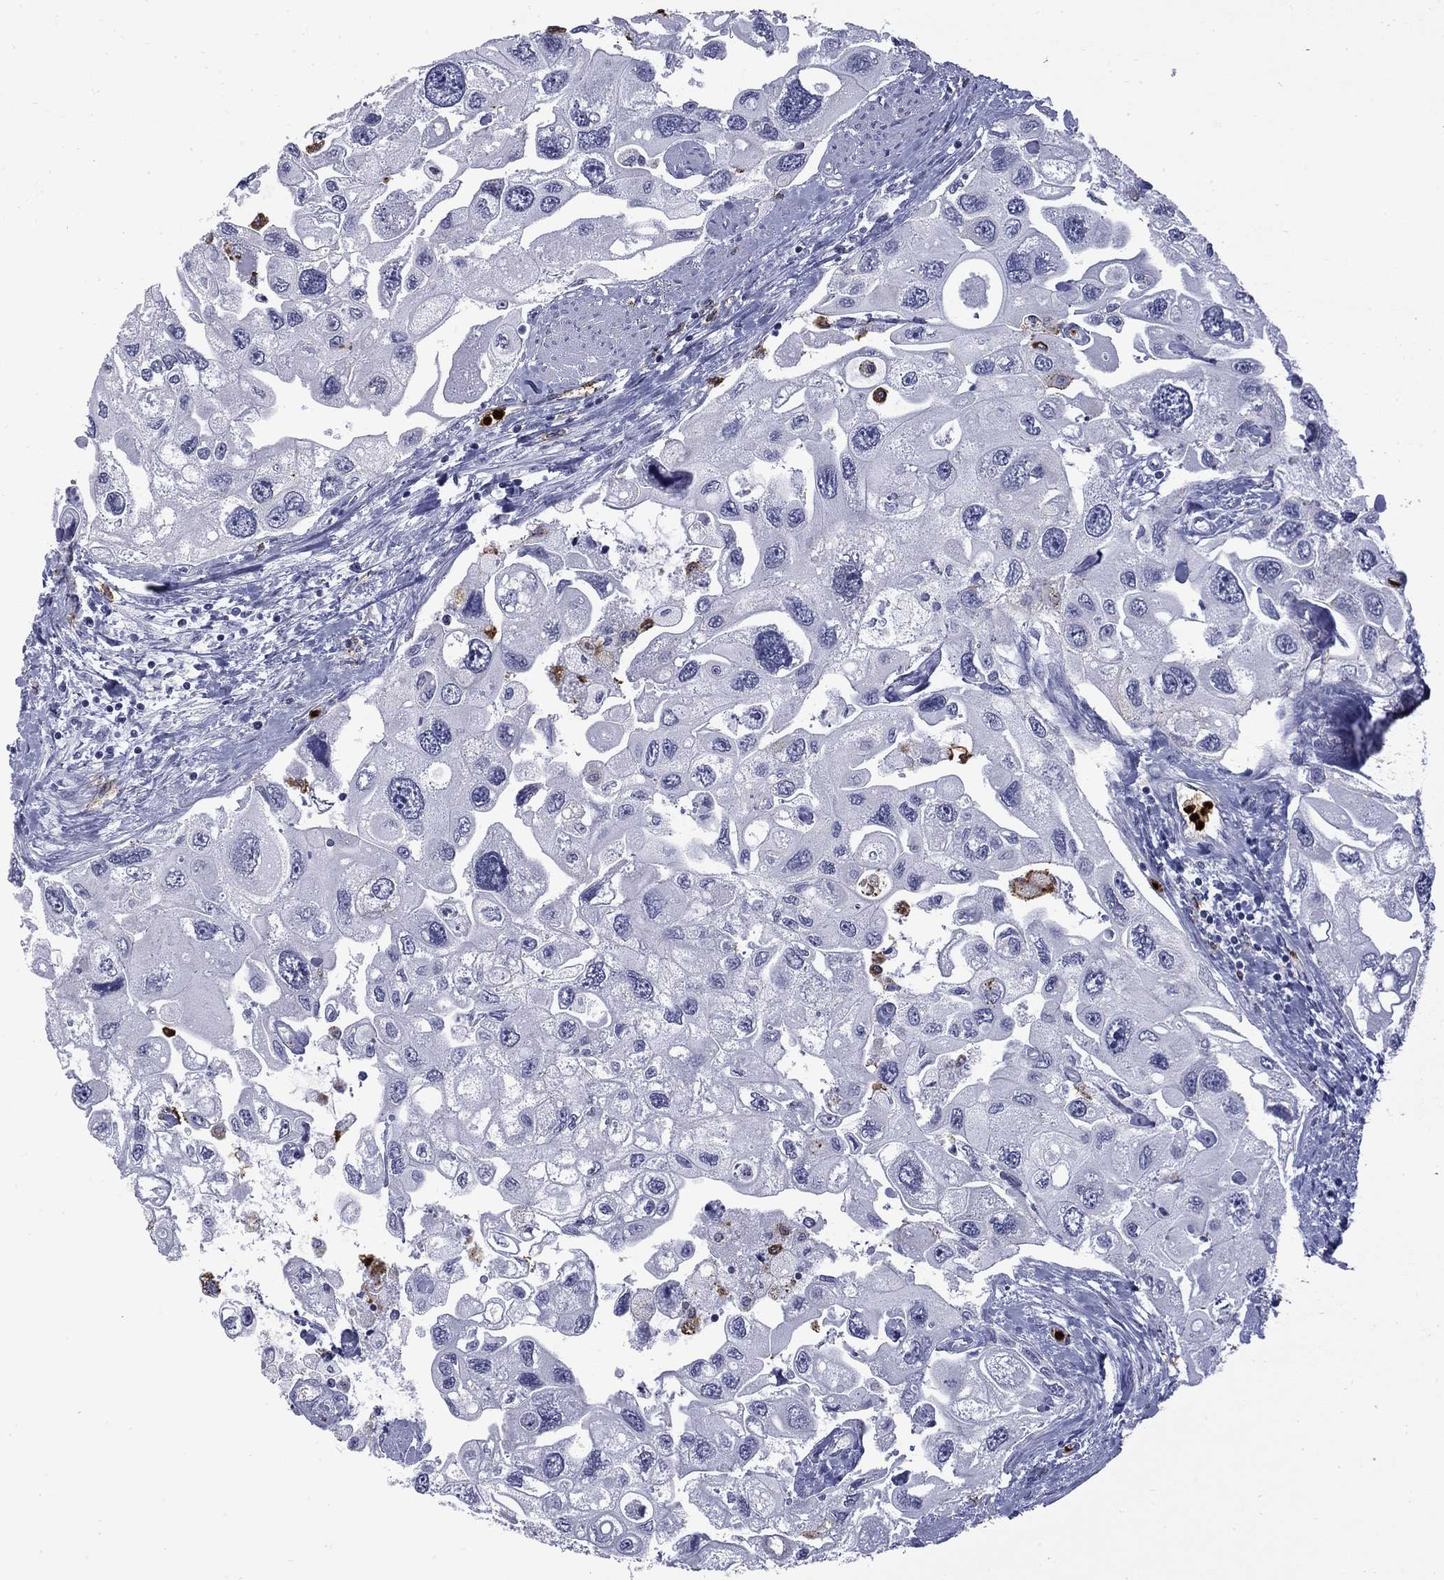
{"staining": {"intensity": "negative", "quantity": "none", "location": "none"}, "tissue": "urothelial cancer", "cell_type": "Tumor cells", "image_type": "cancer", "snomed": [{"axis": "morphology", "description": "Urothelial carcinoma, High grade"}, {"axis": "topography", "description": "Urinary bladder"}], "caption": "Protein analysis of high-grade urothelial carcinoma displays no significant expression in tumor cells.", "gene": "TRIM29", "patient": {"sex": "male", "age": 59}}